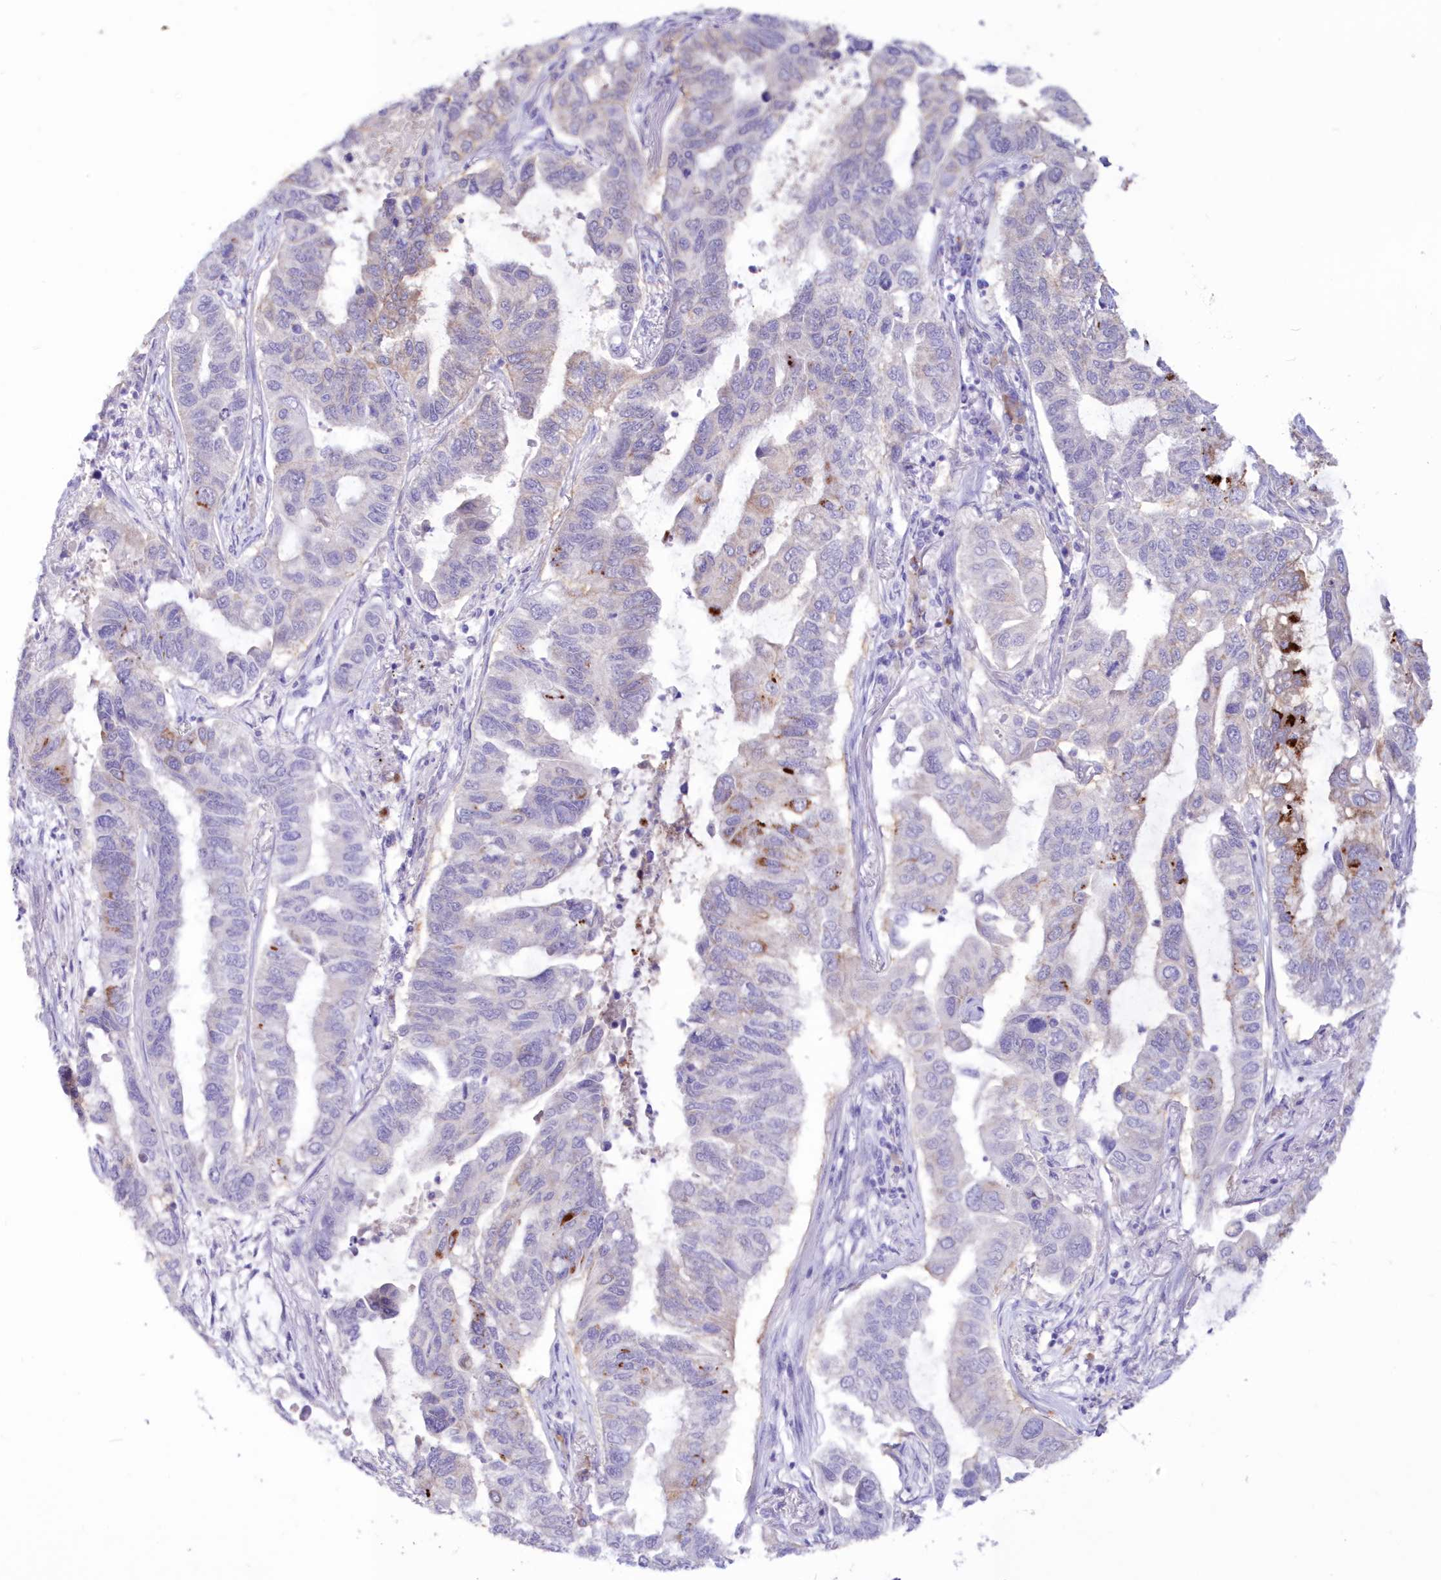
{"staining": {"intensity": "moderate", "quantity": "<25%", "location": "cytoplasmic/membranous"}, "tissue": "lung cancer", "cell_type": "Tumor cells", "image_type": "cancer", "snomed": [{"axis": "morphology", "description": "Adenocarcinoma, NOS"}, {"axis": "topography", "description": "Lung"}], "caption": "Lung cancer (adenocarcinoma) tissue exhibits moderate cytoplasmic/membranous positivity in about <25% of tumor cells The staining is performed using DAB brown chromogen to label protein expression. The nuclei are counter-stained blue using hematoxylin.", "gene": "SNED1", "patient": {"sex": "male", "age": 64}}